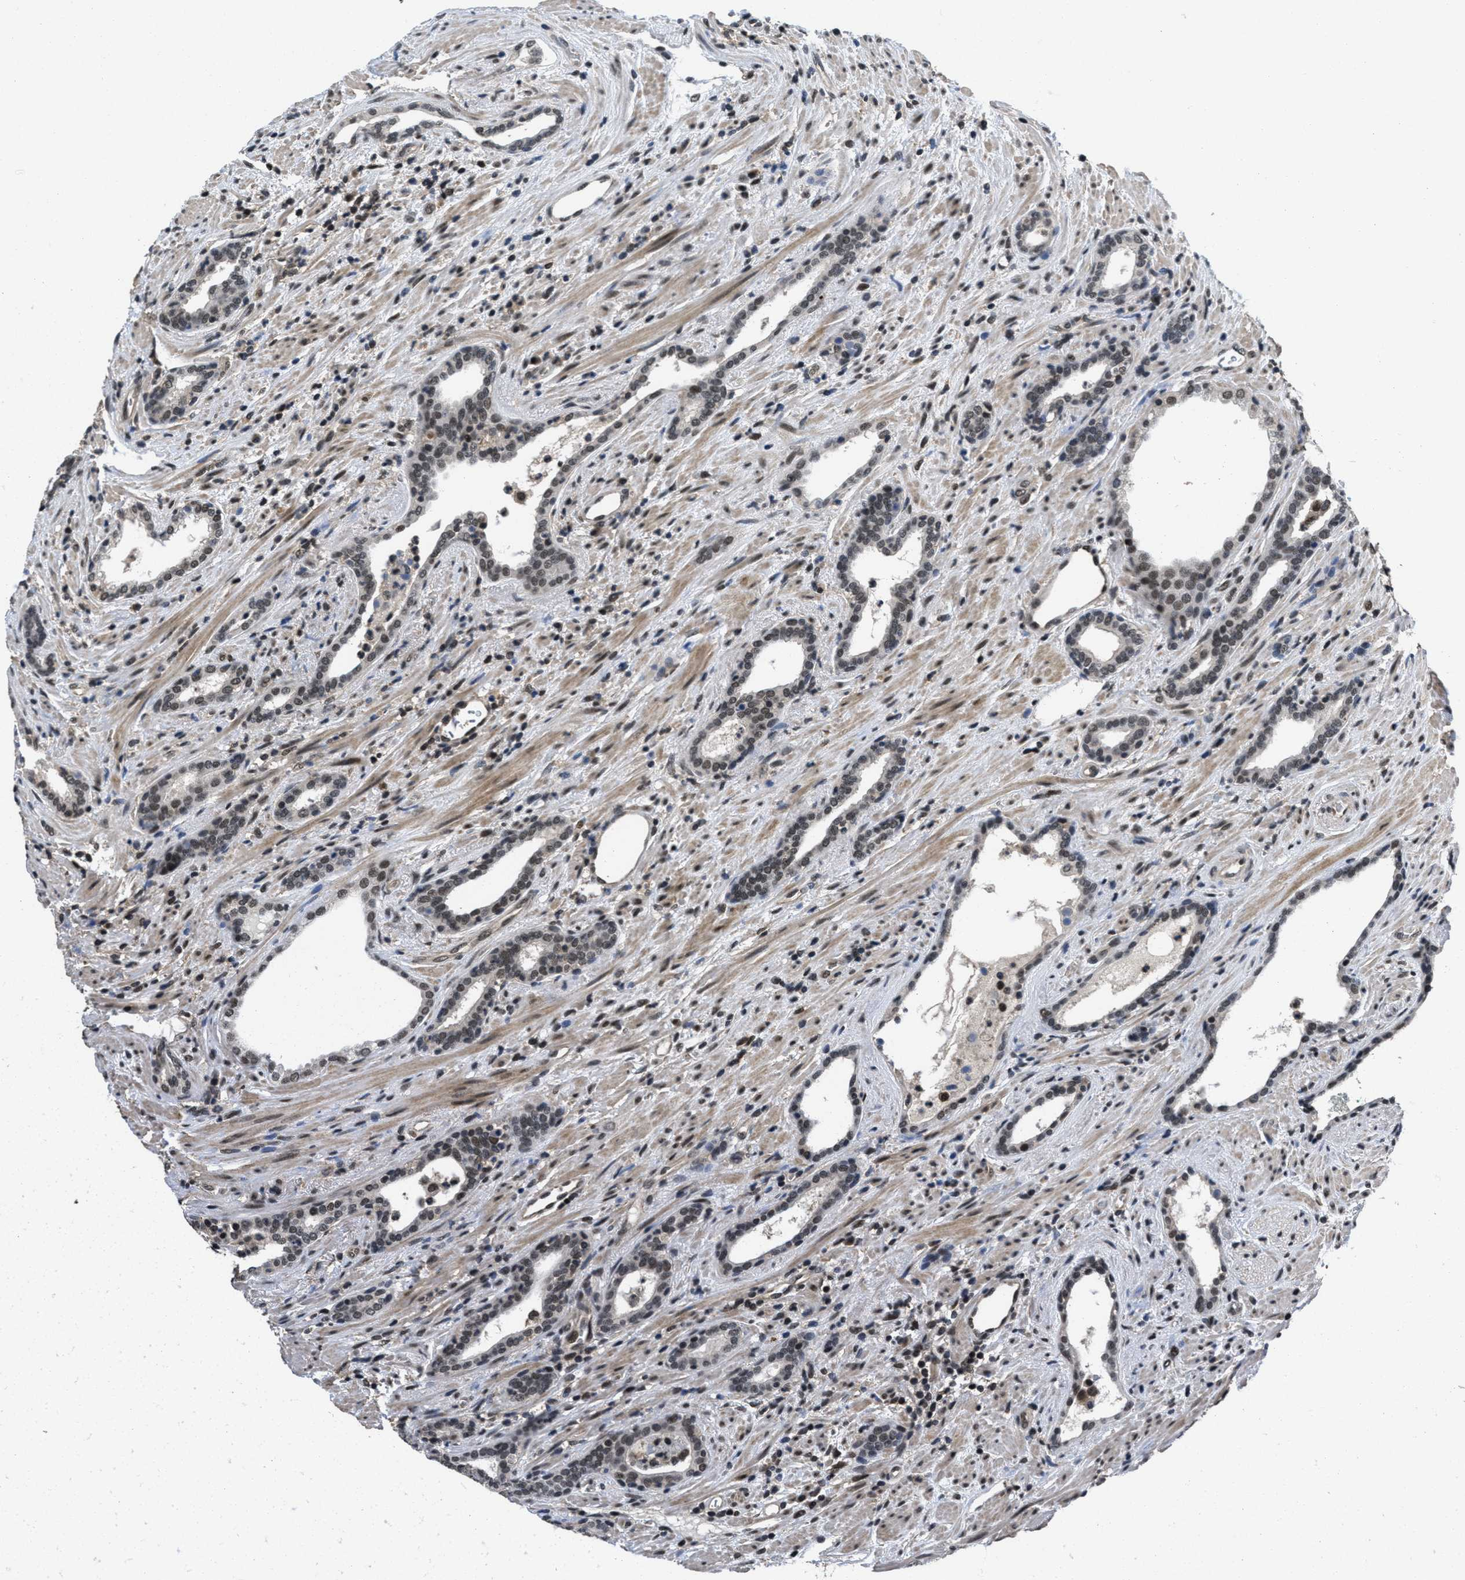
{"staining": {"intensity": "weak", "quantity": ">75%", "location": "nuclear"}, "tissue": "prostate cancer", "cell_type": "Tumor cells", "image_type": "cancer", "snomed": [{"axis": "morphology", "description": "Adenocarcinoma, High grade"}, {"axis": "topography", "description": "Prostate"}], "caption": "This is a micrograph of immunohistochemistry (IHC) staining of prostate high-grade adenocarcinoma, which shows weak expression in the nuclear of tumor cells.", "gene": "CUL4B", "patient": {"sex": "male", "age": 71}}